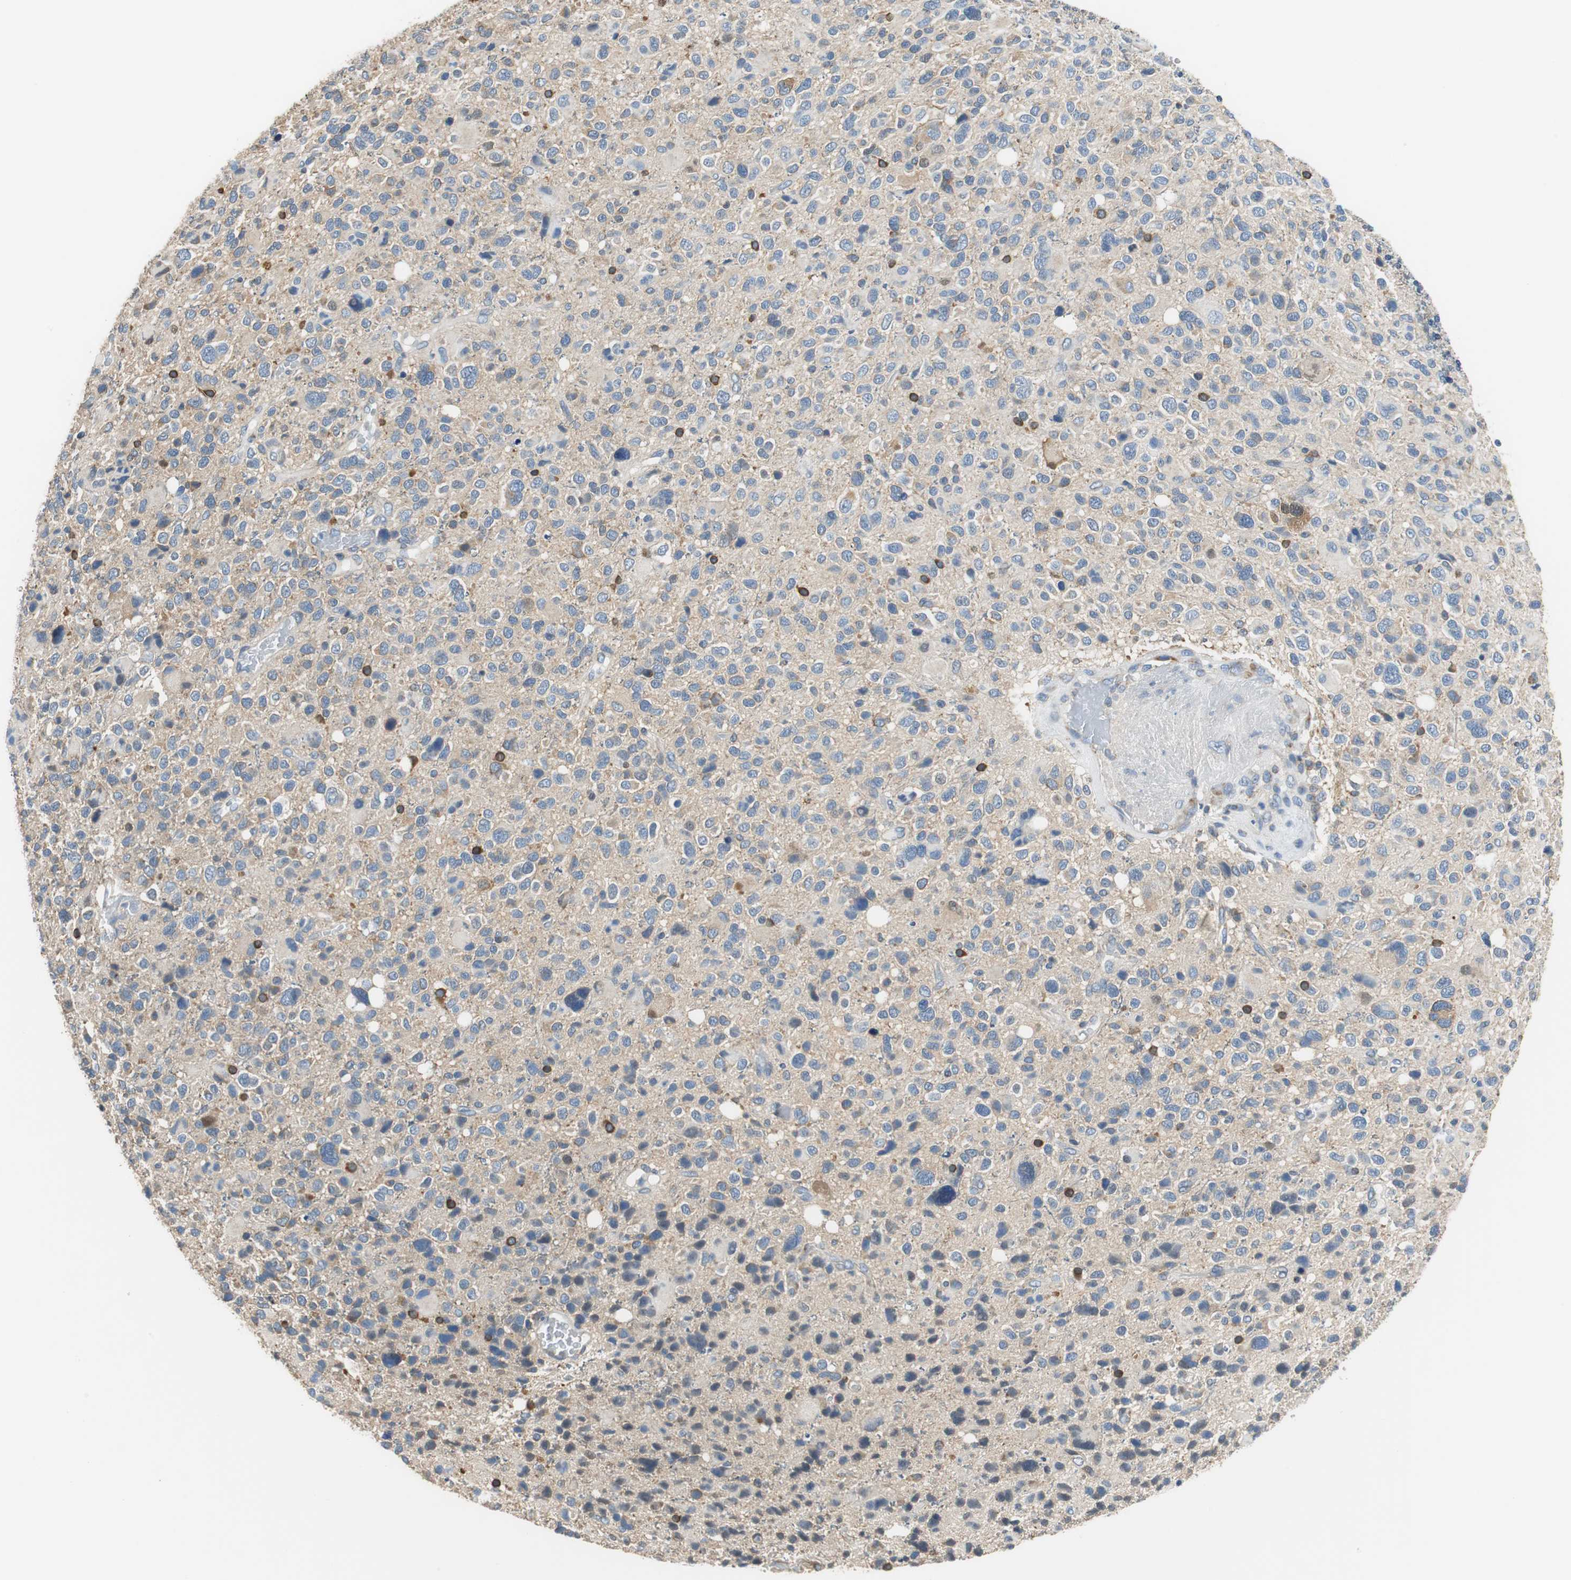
{"staining": {"intensity": "weak", "quantity": "25%-75%", "location": "cytoplasmic/membranous"}, "tissue": "glioma", "cell_type": "Tumor cells", "image_type": "cancer", "snomed": [{"axis": "morphology", "description": "Glioma, malignant, High grade"}, {"axis": "topography", "description": "Brain"}], "caption": "Immunohistochemical staining of glioma shows weak cytoplasmic/membranous protein expression in approximately 25%-75% of tumor cells.", "gene": "GSTK1", "patient": {"sex": "male", "age": 48}}